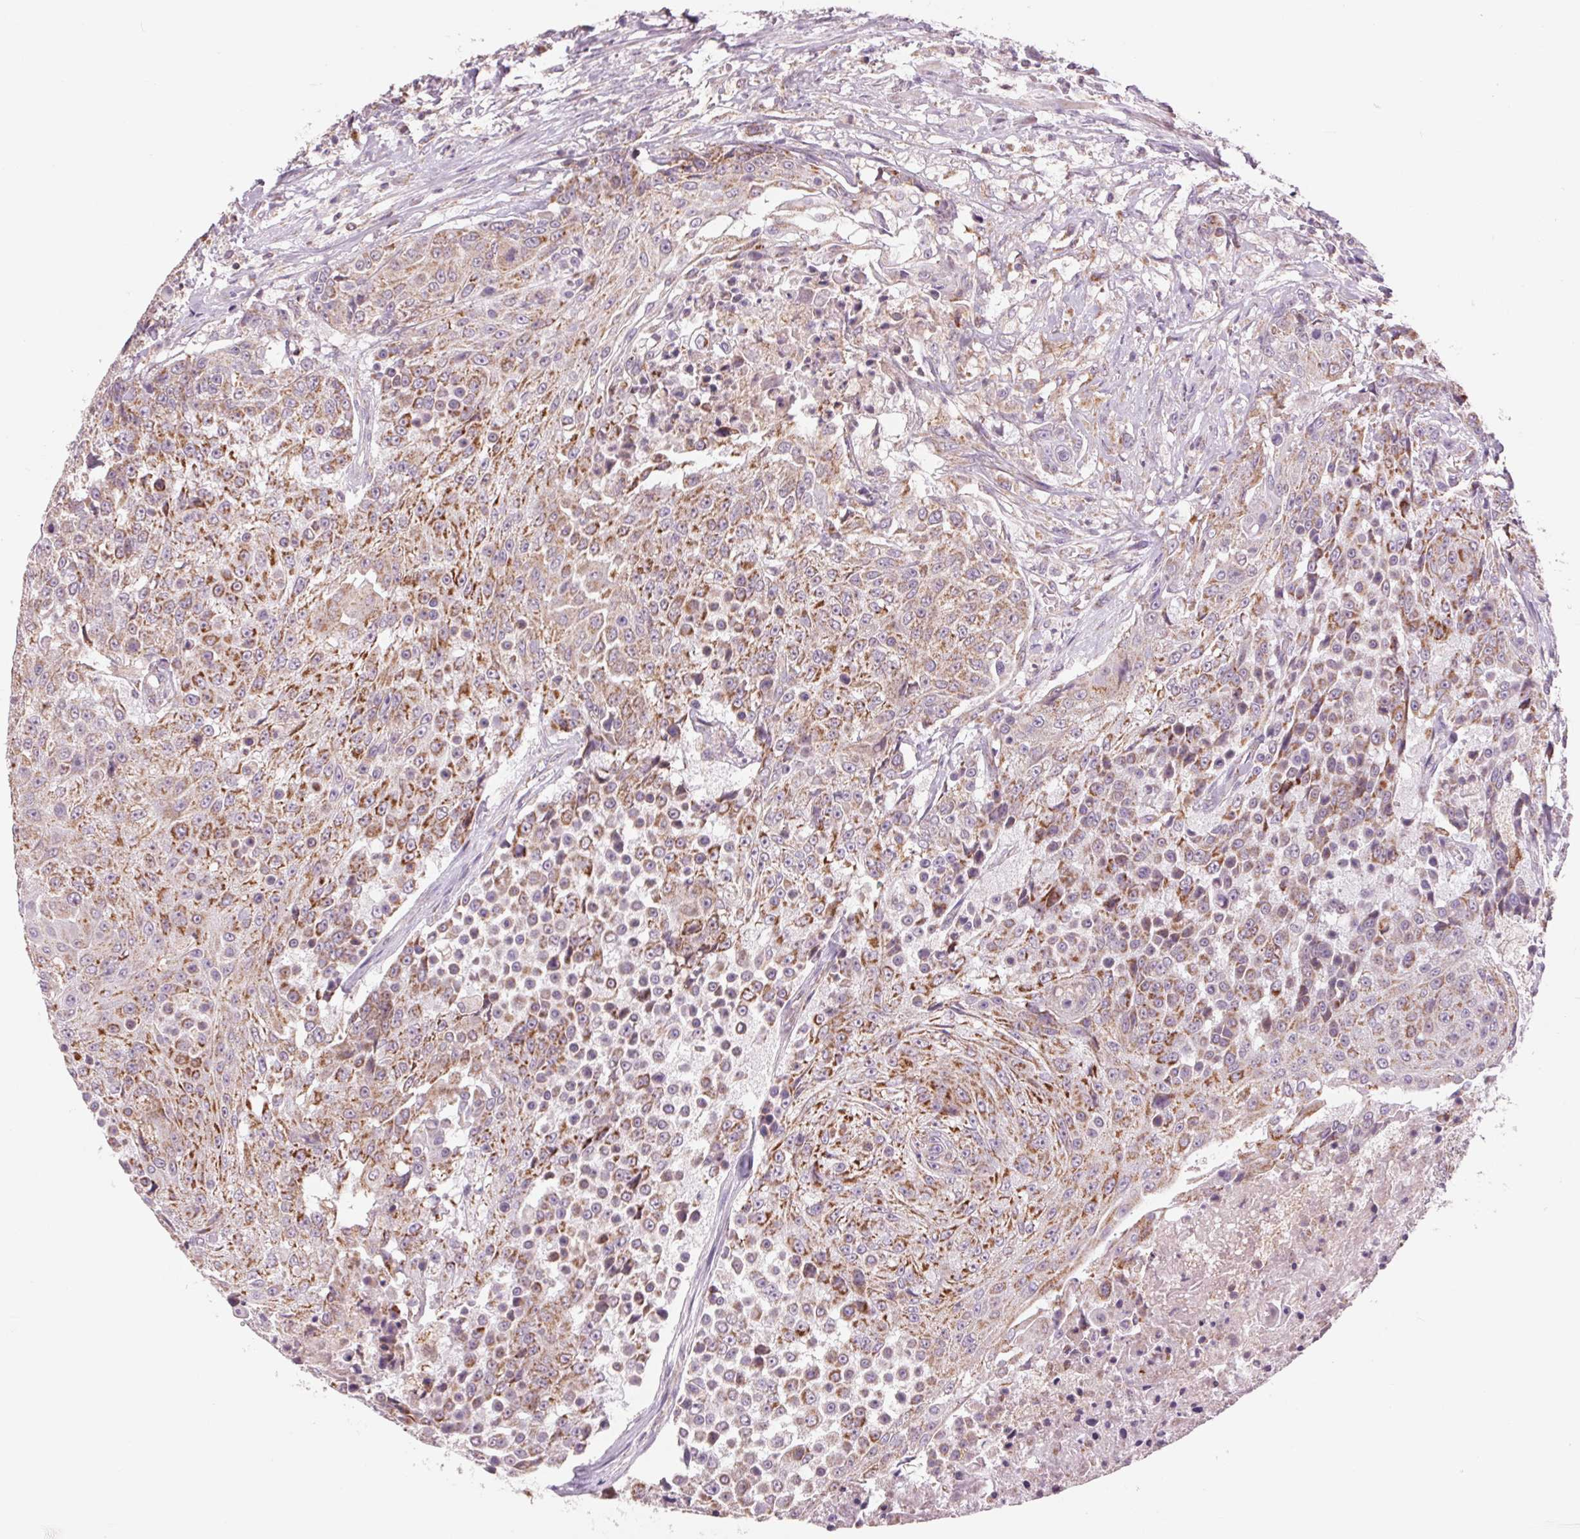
{"staining": {"intensity": "moderate", "quantity": ">75%", "location": "cytoplasmic/membranous"}, "tissue": "urothelial cancer", "cell_type": "Tumor cells", "image_type": "cancer", "snomed": [{"axis": "morphology", "description": "Urothelial carcinoma, High grade"}, {"axis": "topography", "description": "Urinary bladder"}], "caption": "Moderate cytoplasmic/membranous positivity for a protein is identified in approximately >75% of tumor cells of high-grade urothelial carcinoma using IHC.", "gene": "COX6A1", "patient": {"sex": "female", "age": 63}}